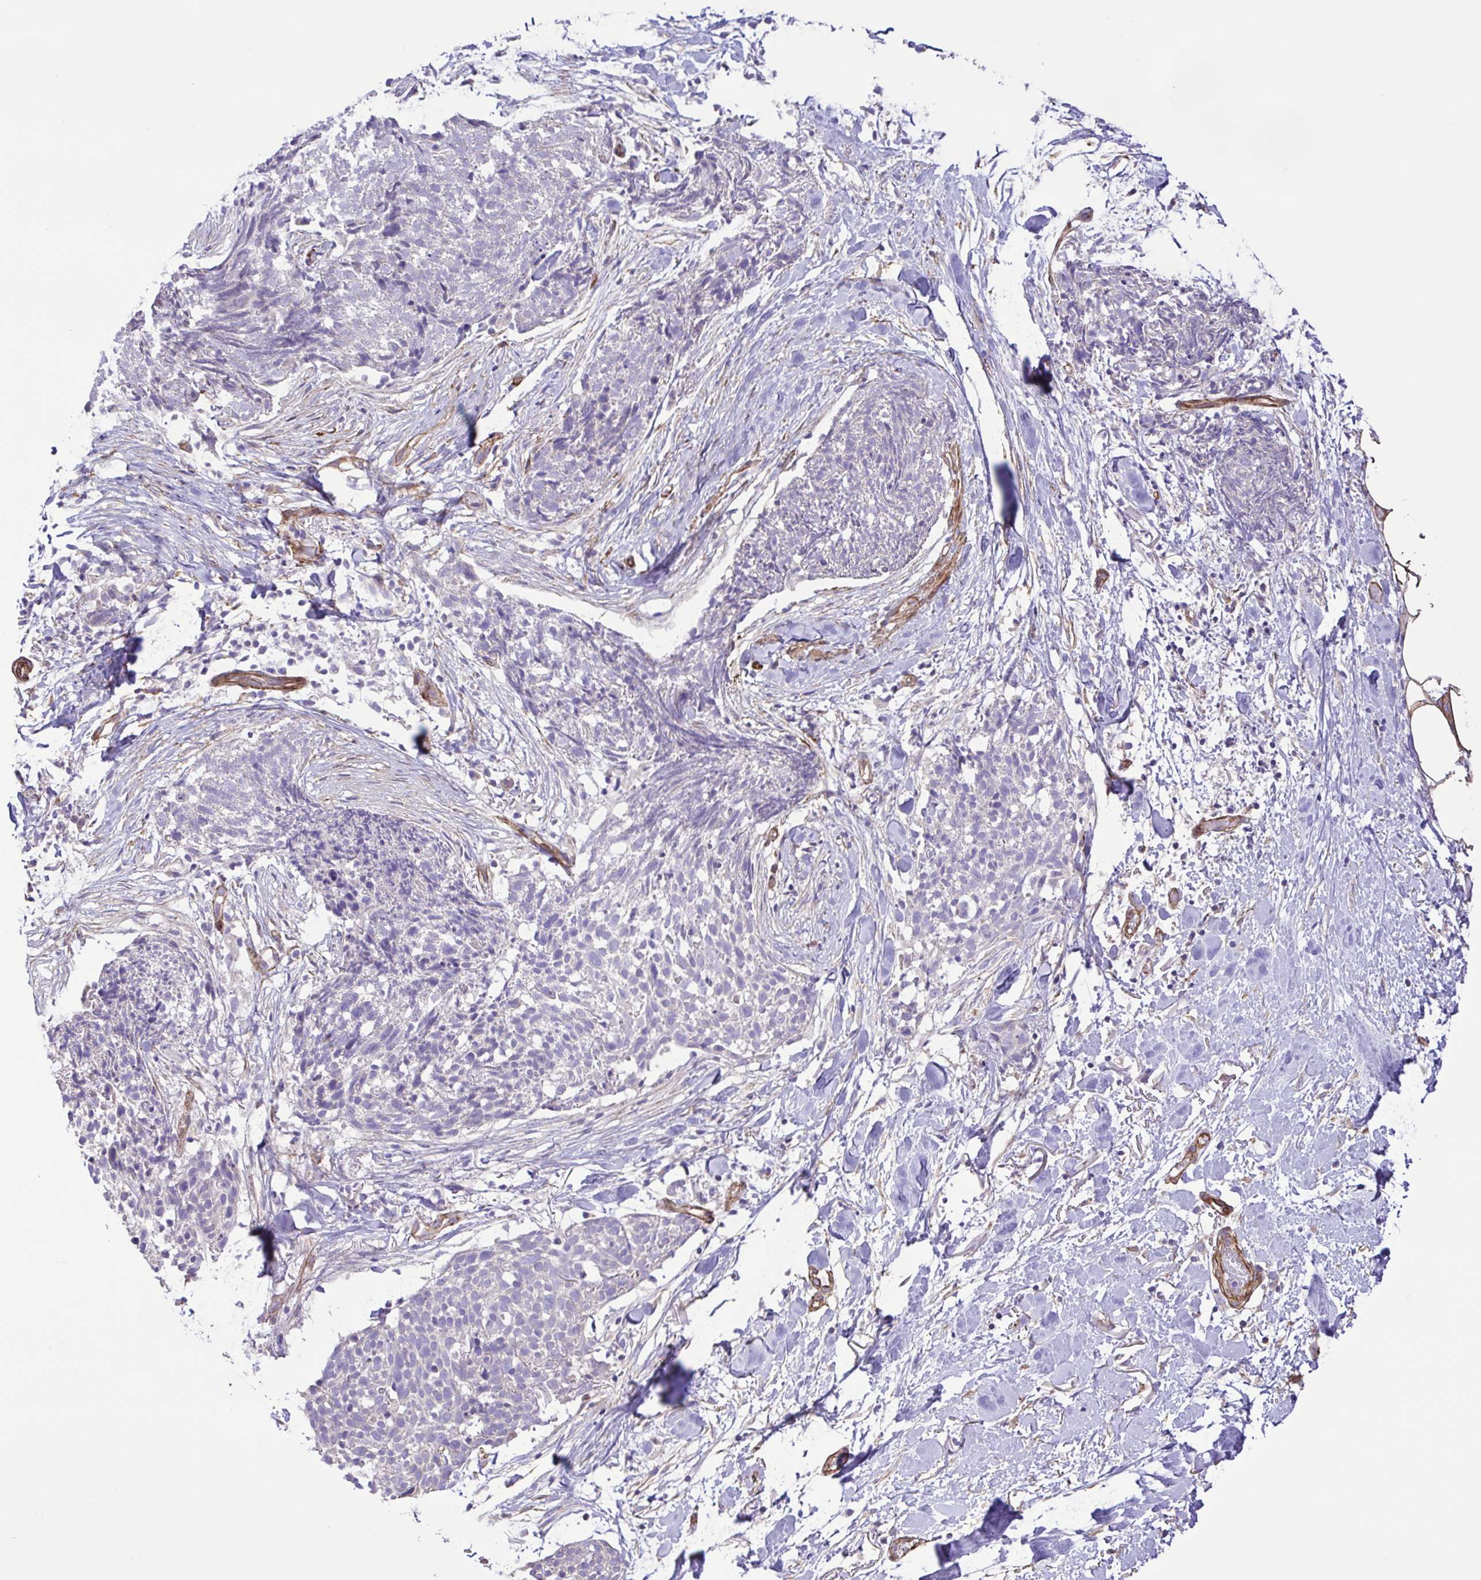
{"staining": {"intensity": "negative", "quantity": "none", "location": "none"}, "tissue": "skin cancer", "cell_type": "Tumor cells", "image_type": "cancer", "snomed": [{"axis": "morphology", "description": "Squamous cell carcinoma, NOS"}, {"axis": "topography", "description": "Skin"}, {"axis": "topography", "description": "Vulva"}], "caption": "A photomicrograph of human skin squamous cell carcinoma is negative for staining in tumor cells.", "gene": "FLT1", "patient": {"sex": "female", "age": 75}}